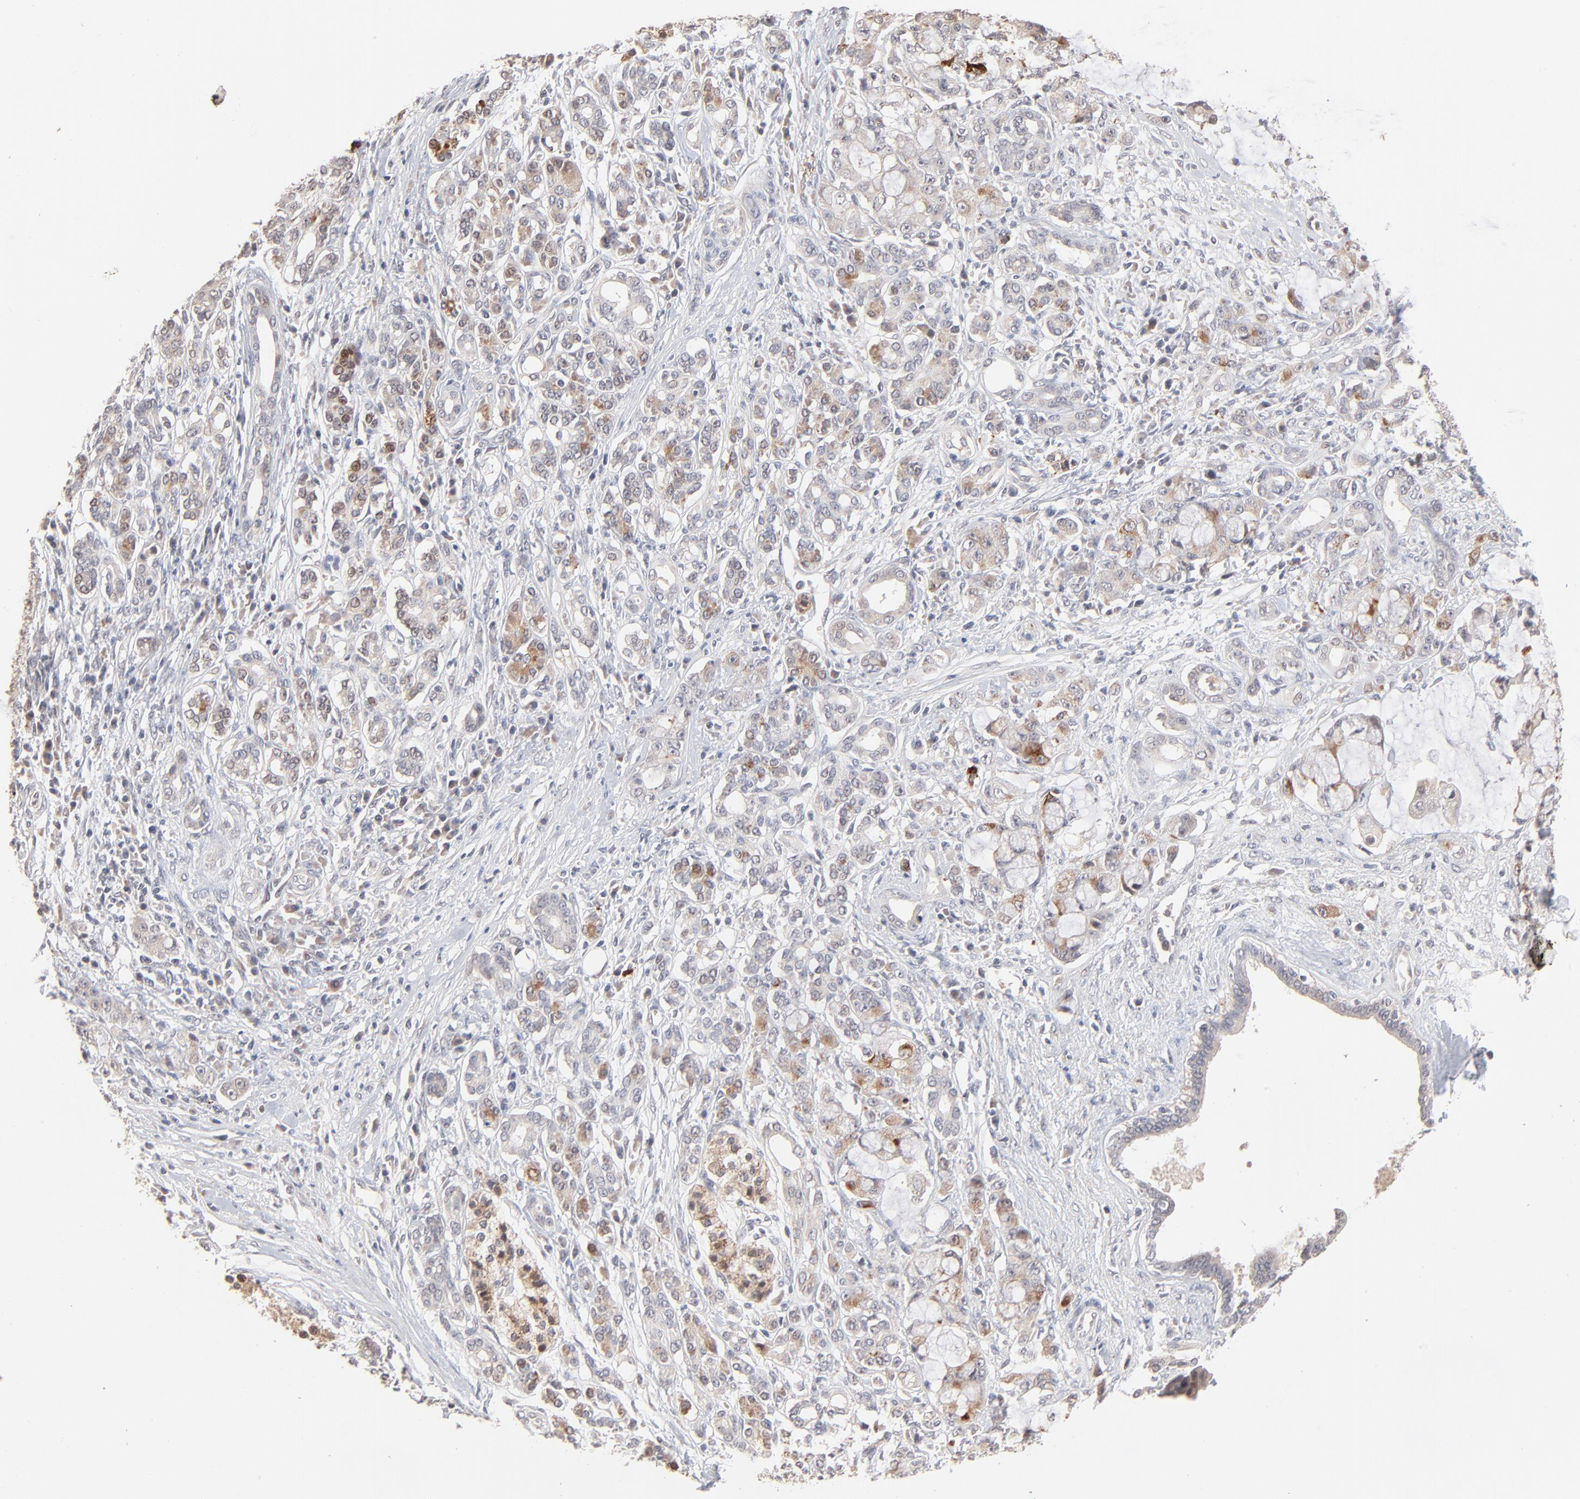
{"staining": {"intensity": "moderate", "quantity": "<25%", "location": "cytoplasmic/membranous"}, "tissue": "pancreatic cancer", "cell_type": "Tumor cells", "image_type": "cancer", "snomed": [{"axis": "morphology", "description": "Adenocarcinoma, NOS"}, {"axis": "topography", "description": "Pancreas"}], "caption": "Immunohistochemistry (IHC) (DAB) staining of human pancreatic cancer (adenocarcinoma) reveals moderate cytoplasmic/membranous protein staining in about <25% of tumor cells.", "gene": "MSL2", "patient": {"sex": "female", "age": 73}}